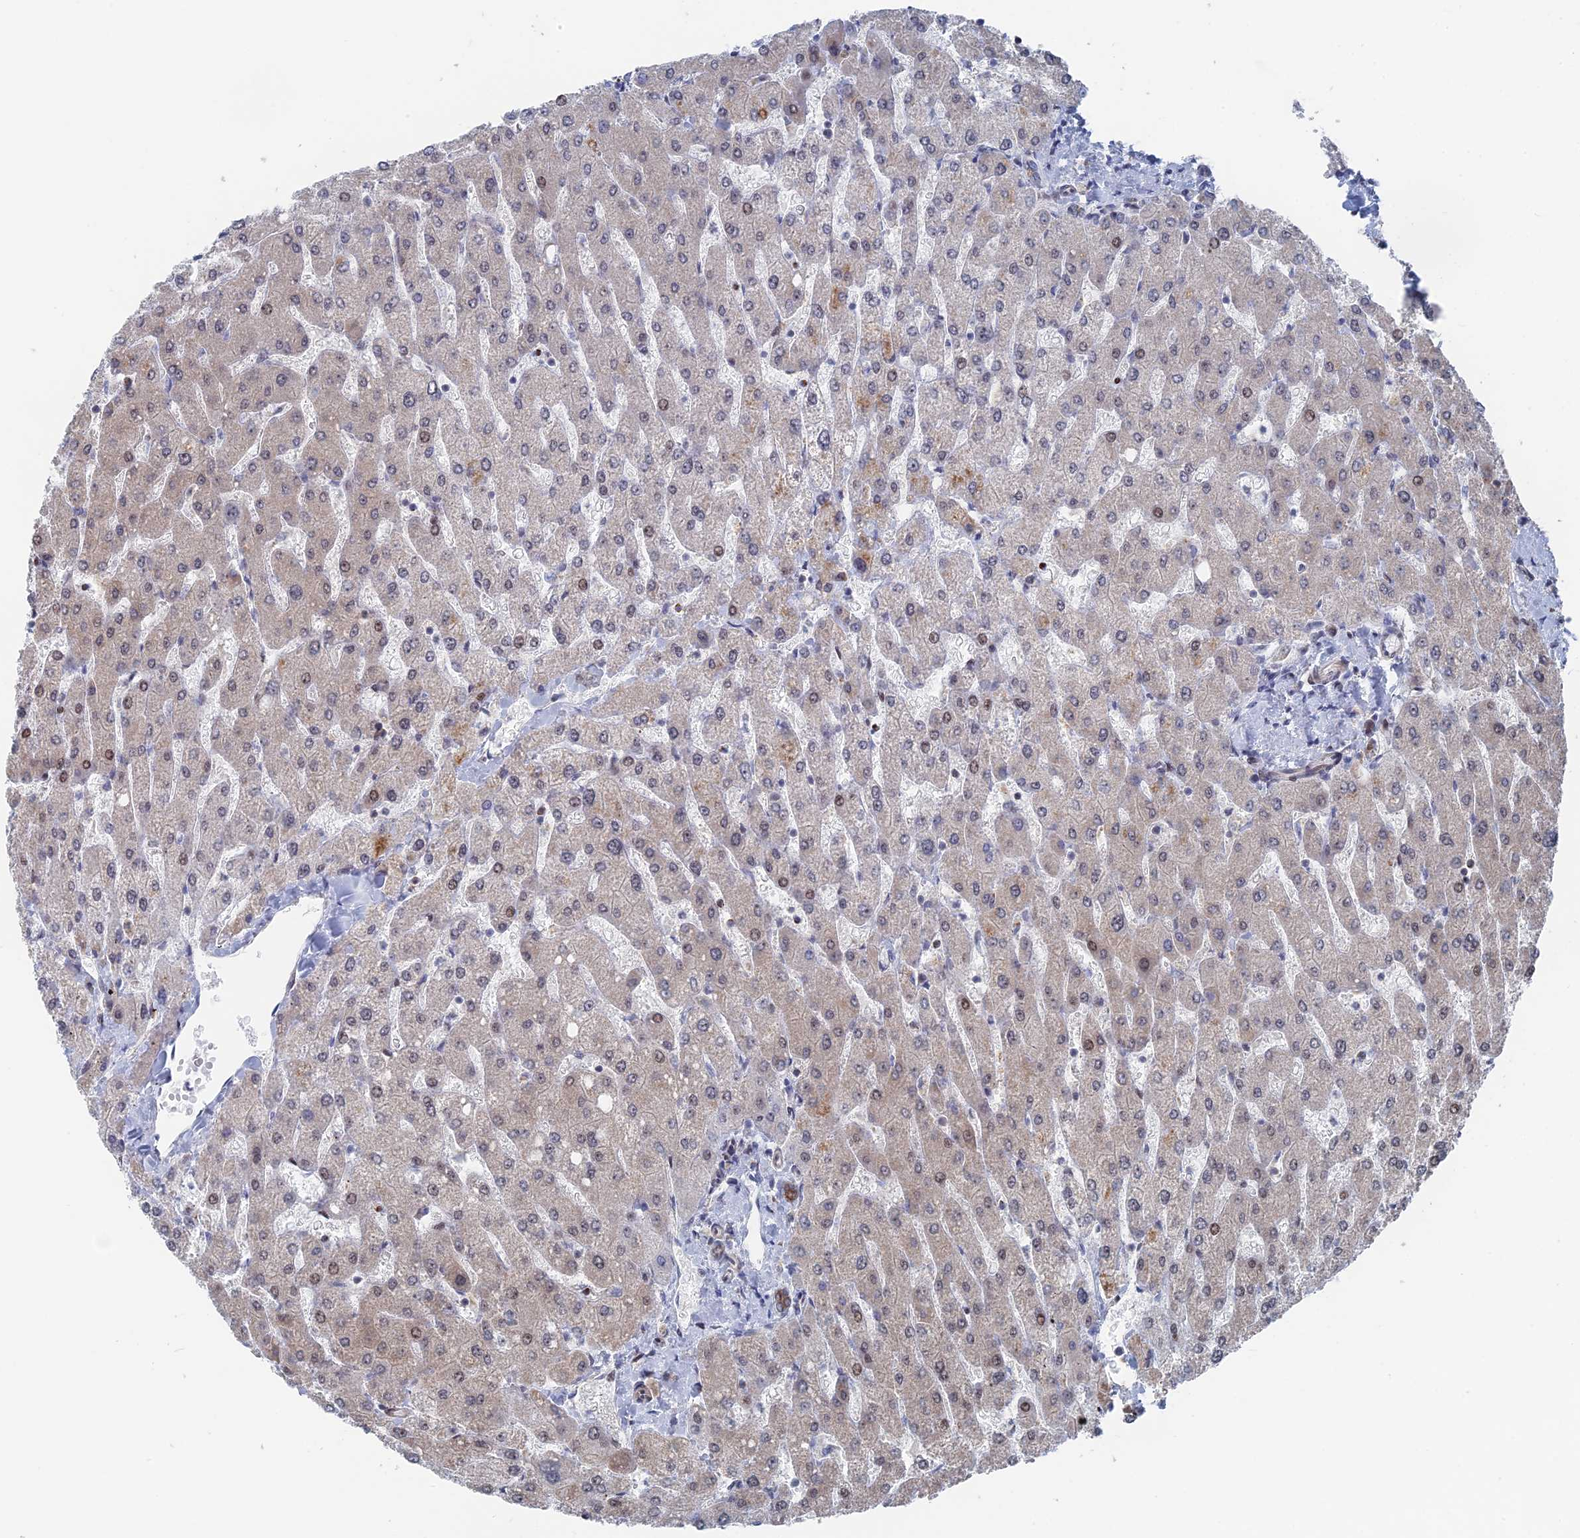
{"staining": {"intensity": "moderate", "quantity": ">75%", "location": "cytoplasmic/membranous"}, "tissue": "liver", "cell_type": "Cholangiocytes", "image_type": "normal", "snomed": [{"axis": "morphology", "description": "Normal tissue, NOS"}, {"axis": "topography", "description": "Liver"}], "caption": "Liver stained for a protein (brown) exhibits moderate cytoplasmic/membranous positive expression in approximately >75% of cholangiocytes.", "gene": "IL7", "patient": {"sex": "male", "age": 55}}